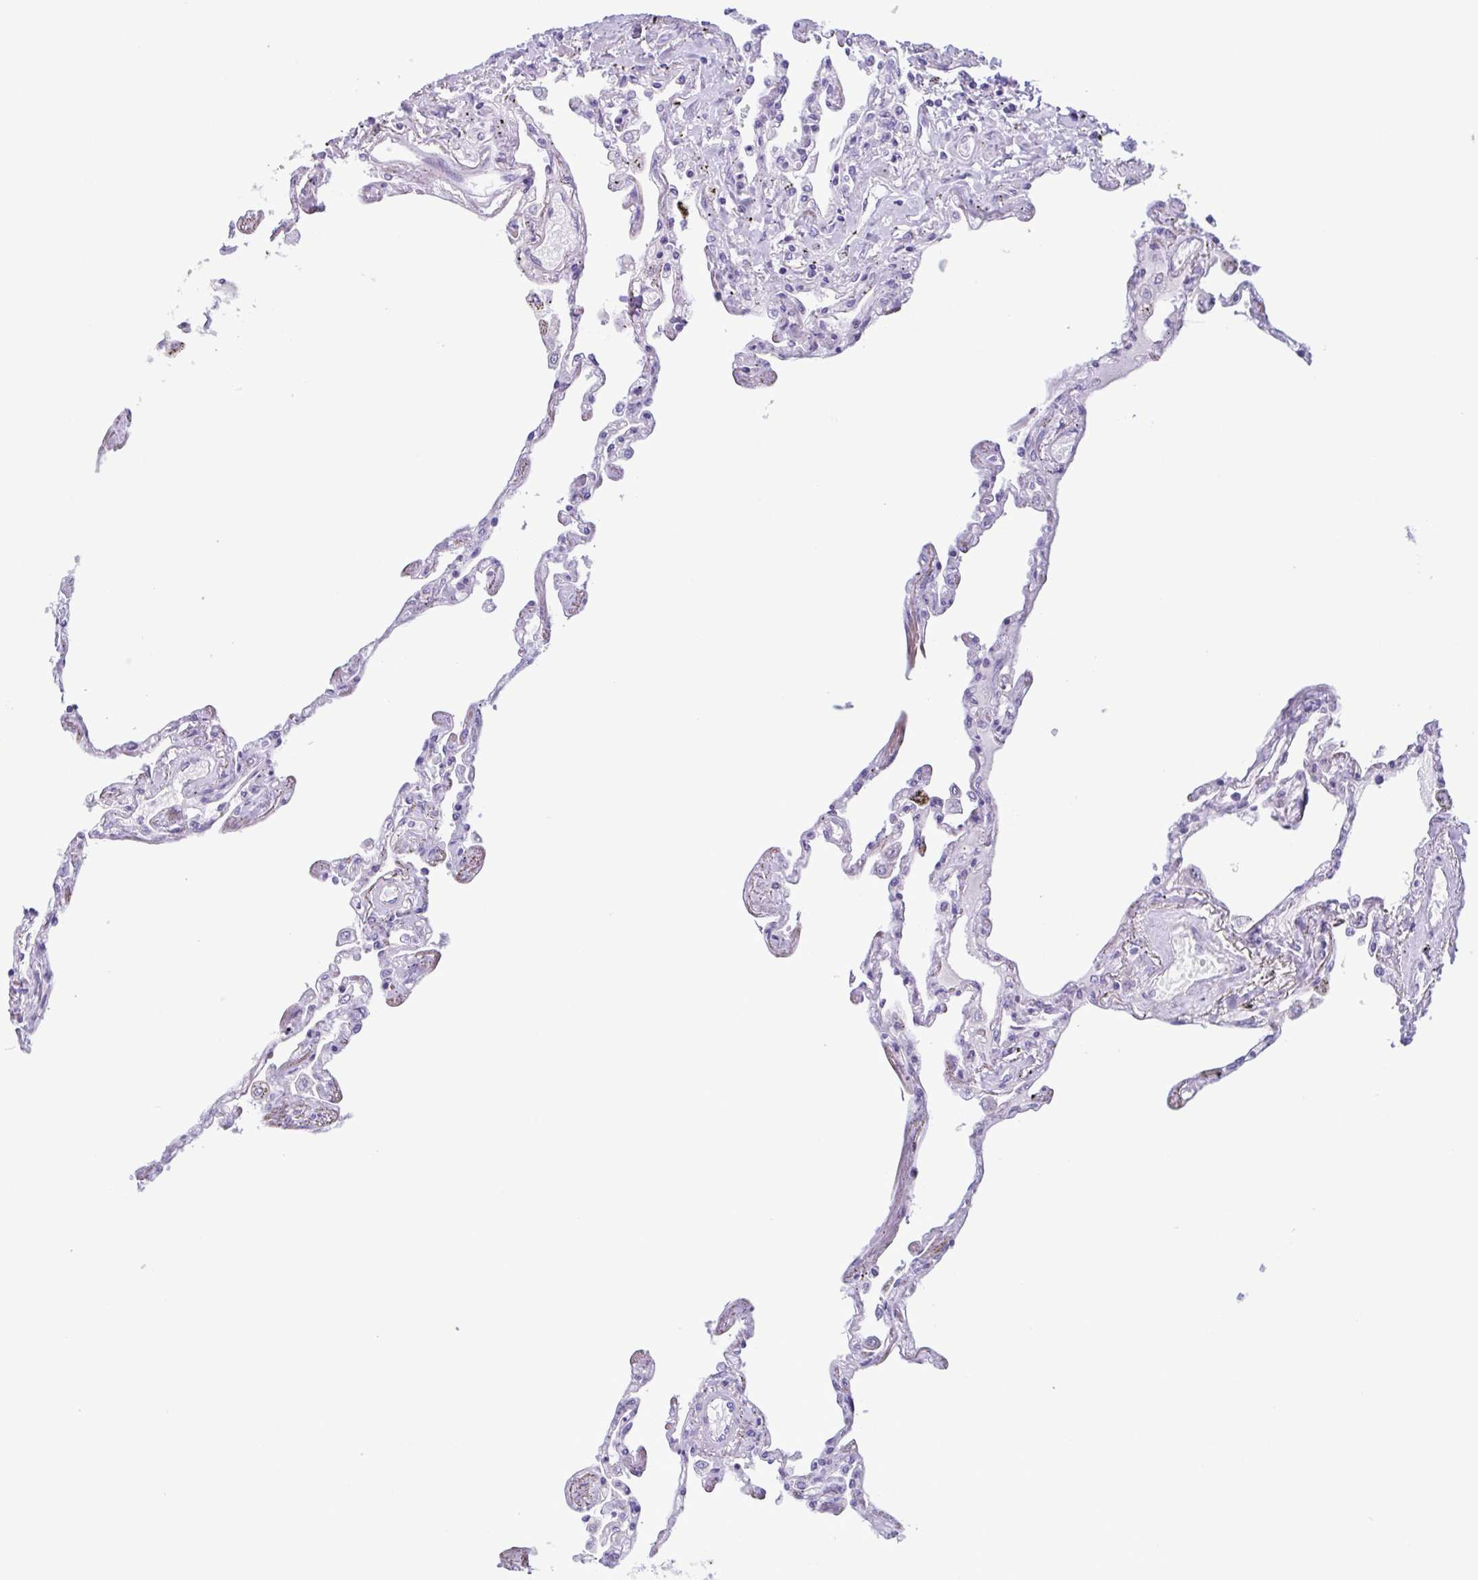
{"staining": {"intensity": "negative", "quantity": "none", "location": "none"}, "tissue": "lung", "cell_type": "Alveolar cells", "image_type": "normal", "snomed": [{"axis": "morphology", "description": "Normal tissue, NOS"}, {"axis": "morphology", "description": "Adenocarcinoma, NOS"}, {"axis": "topography", "description": "Cartilage tissue"}, {"axis": "topography", "description": "Lung"}], "caption": "Immunohistochemistry (IHC) of unremarkable human lung shows no positivity in alveolar cells.", "gene": "LTF", "patient": {"sex": "female", "age": 67}}